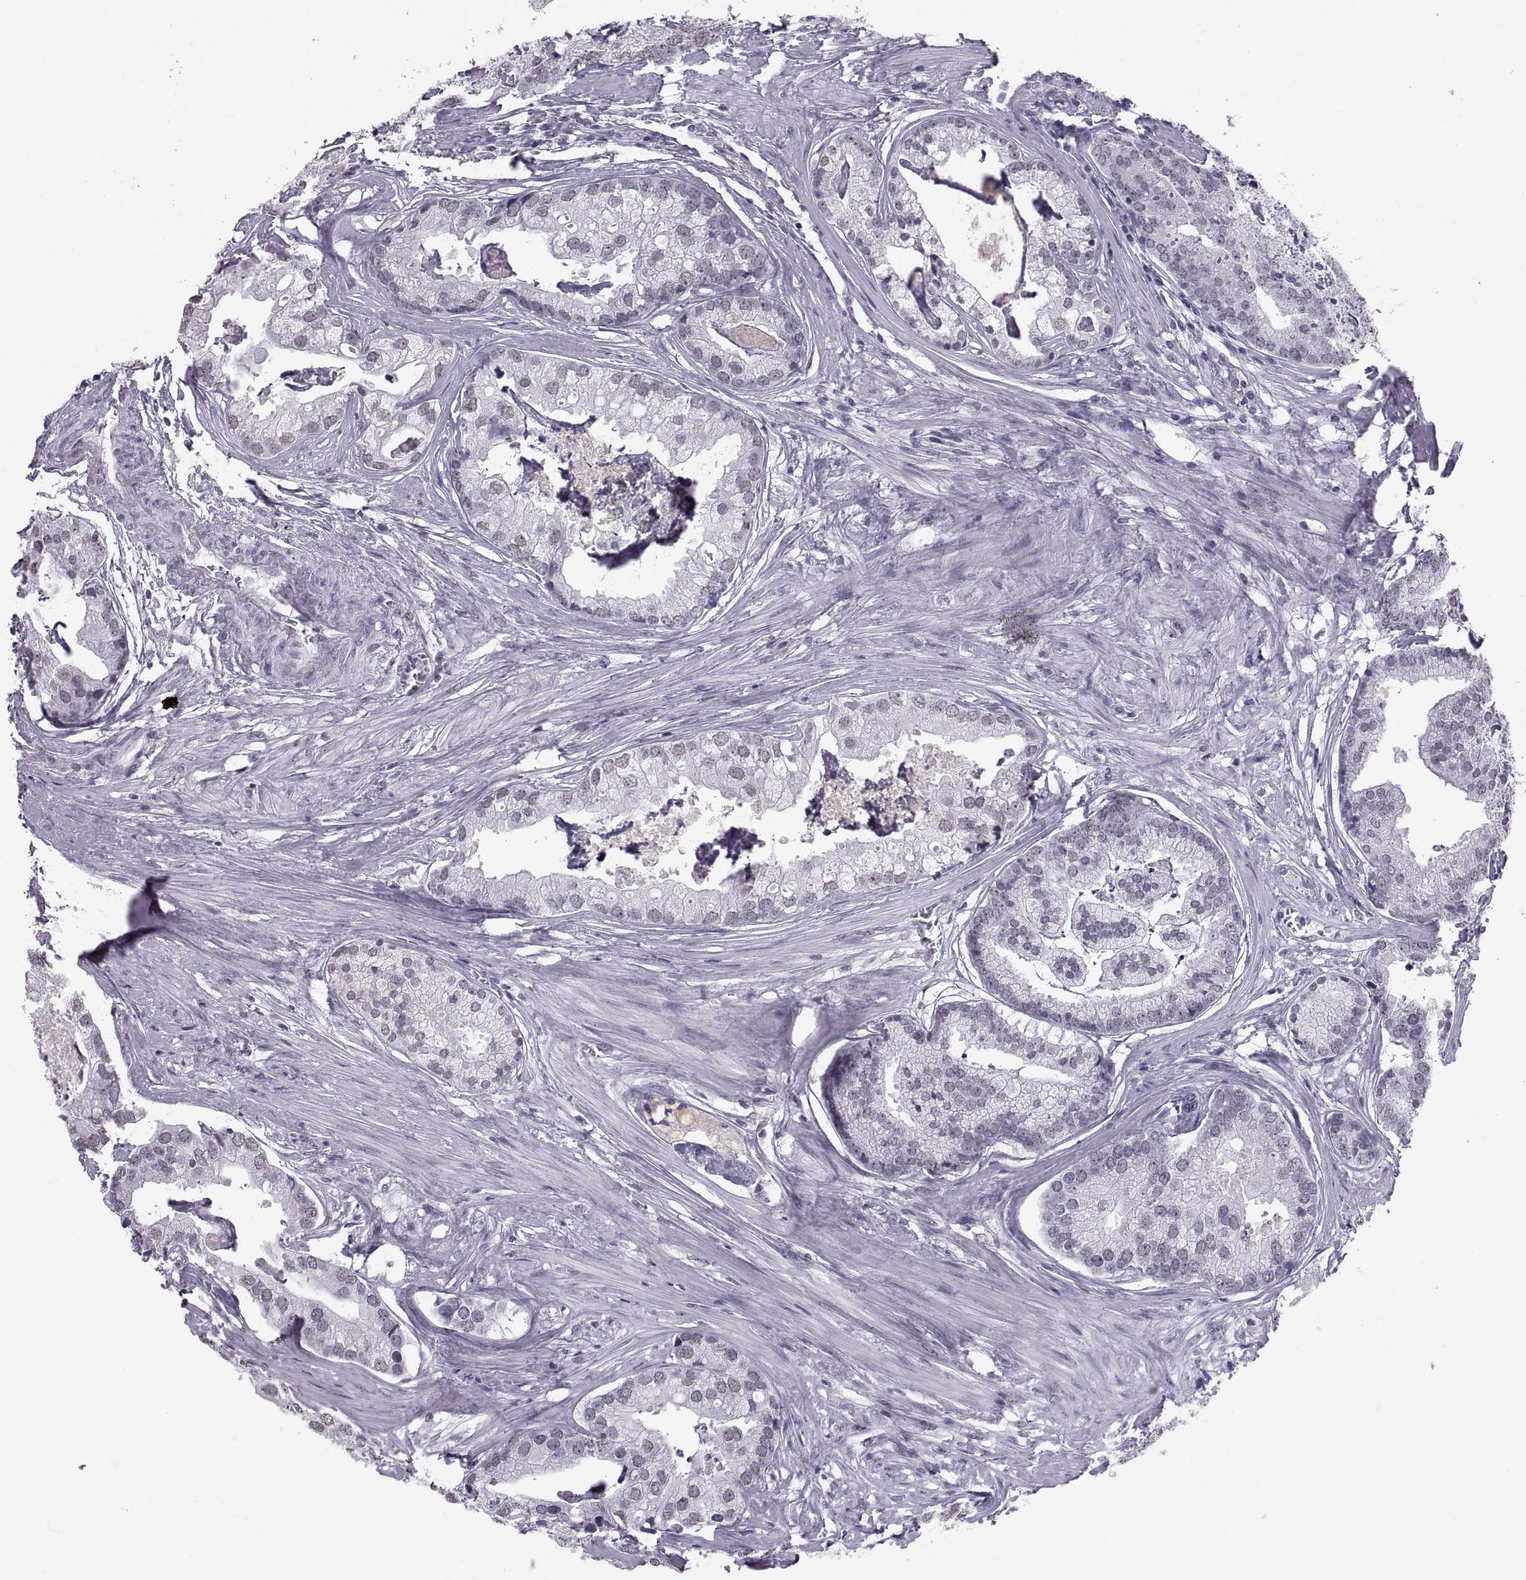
{"staining": {"intensity": "negative", "quantity": "none", "location": "none"}, "tissue": "prostate cancer", "cell_type": "Tumor cells", "image_type": "cancer", "snomed": [{"axis": "morphology", "description": "Adenocarcinoma, NOS"}, {"axis": "topography", "description": "Prostate and seminal vesicle, NOS"}, {"axis": "topography", "description": "Prostate"}], "caption": "Tumor cells are negative for brown protein staining in prostate cancer. (IHC, brightfield microscopy, high magnification).", "gene": "CARTPT", "patient": {"sex": "male", "age": 44}}